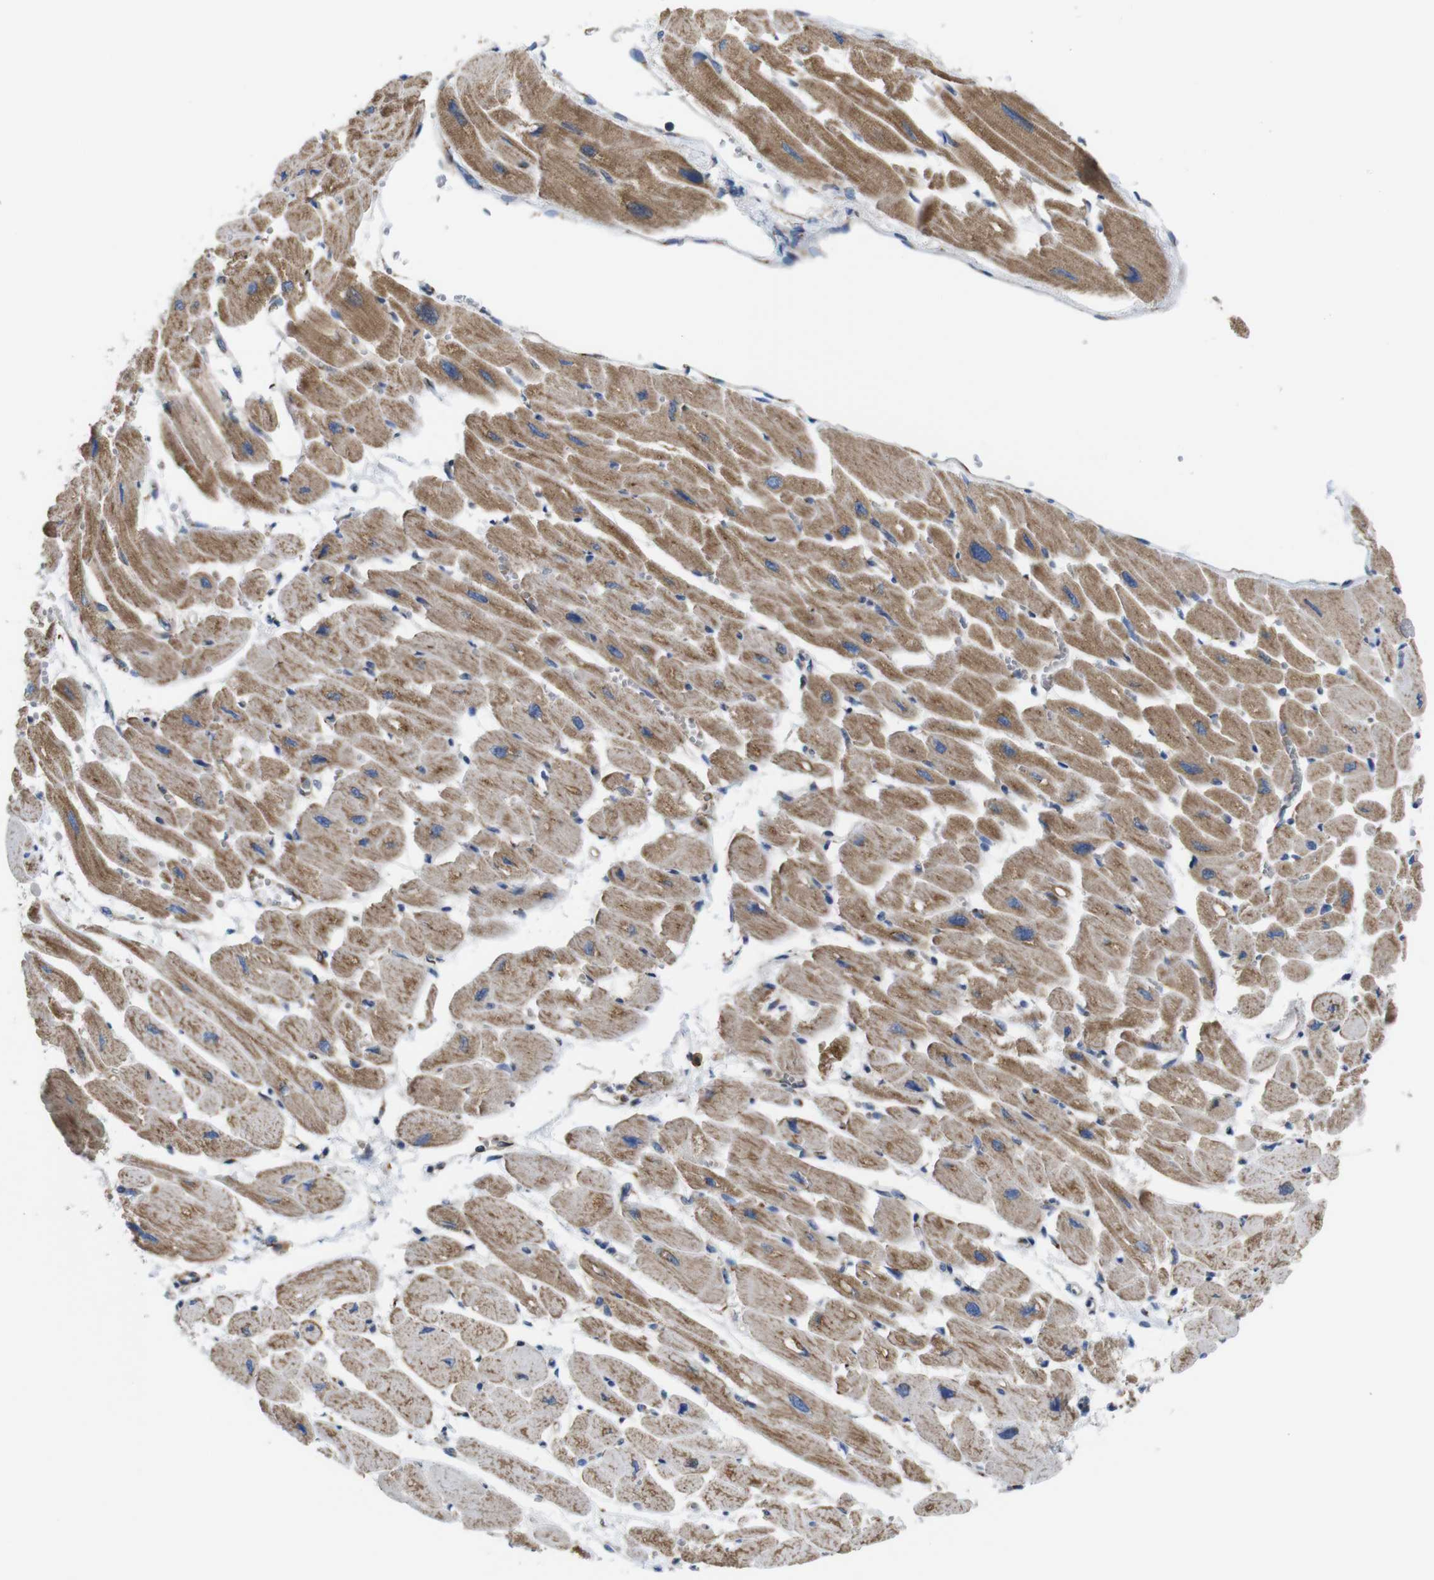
{"staining": {"intensity": "moderate", "quantity": ">75%", "location": "cytoplasmic/membranous"}, "tissue": "heart muscle", "cell_type": "Cardiomyocytes", "image_type": "normal", "snomed": [{"axis": "morphology", "description": "Normal tissue, NOS"}, {"axis": "topography", "description": "Heart"}], "caption": "The micrograph reveals staining of unremarkable heart muscle, revealing moderate cytoplasmic/membranous protein staining (brown color) within cardiomyocytes.", "gene": "EFCAB14", "patient": {"sex": "female", "age": 54}}